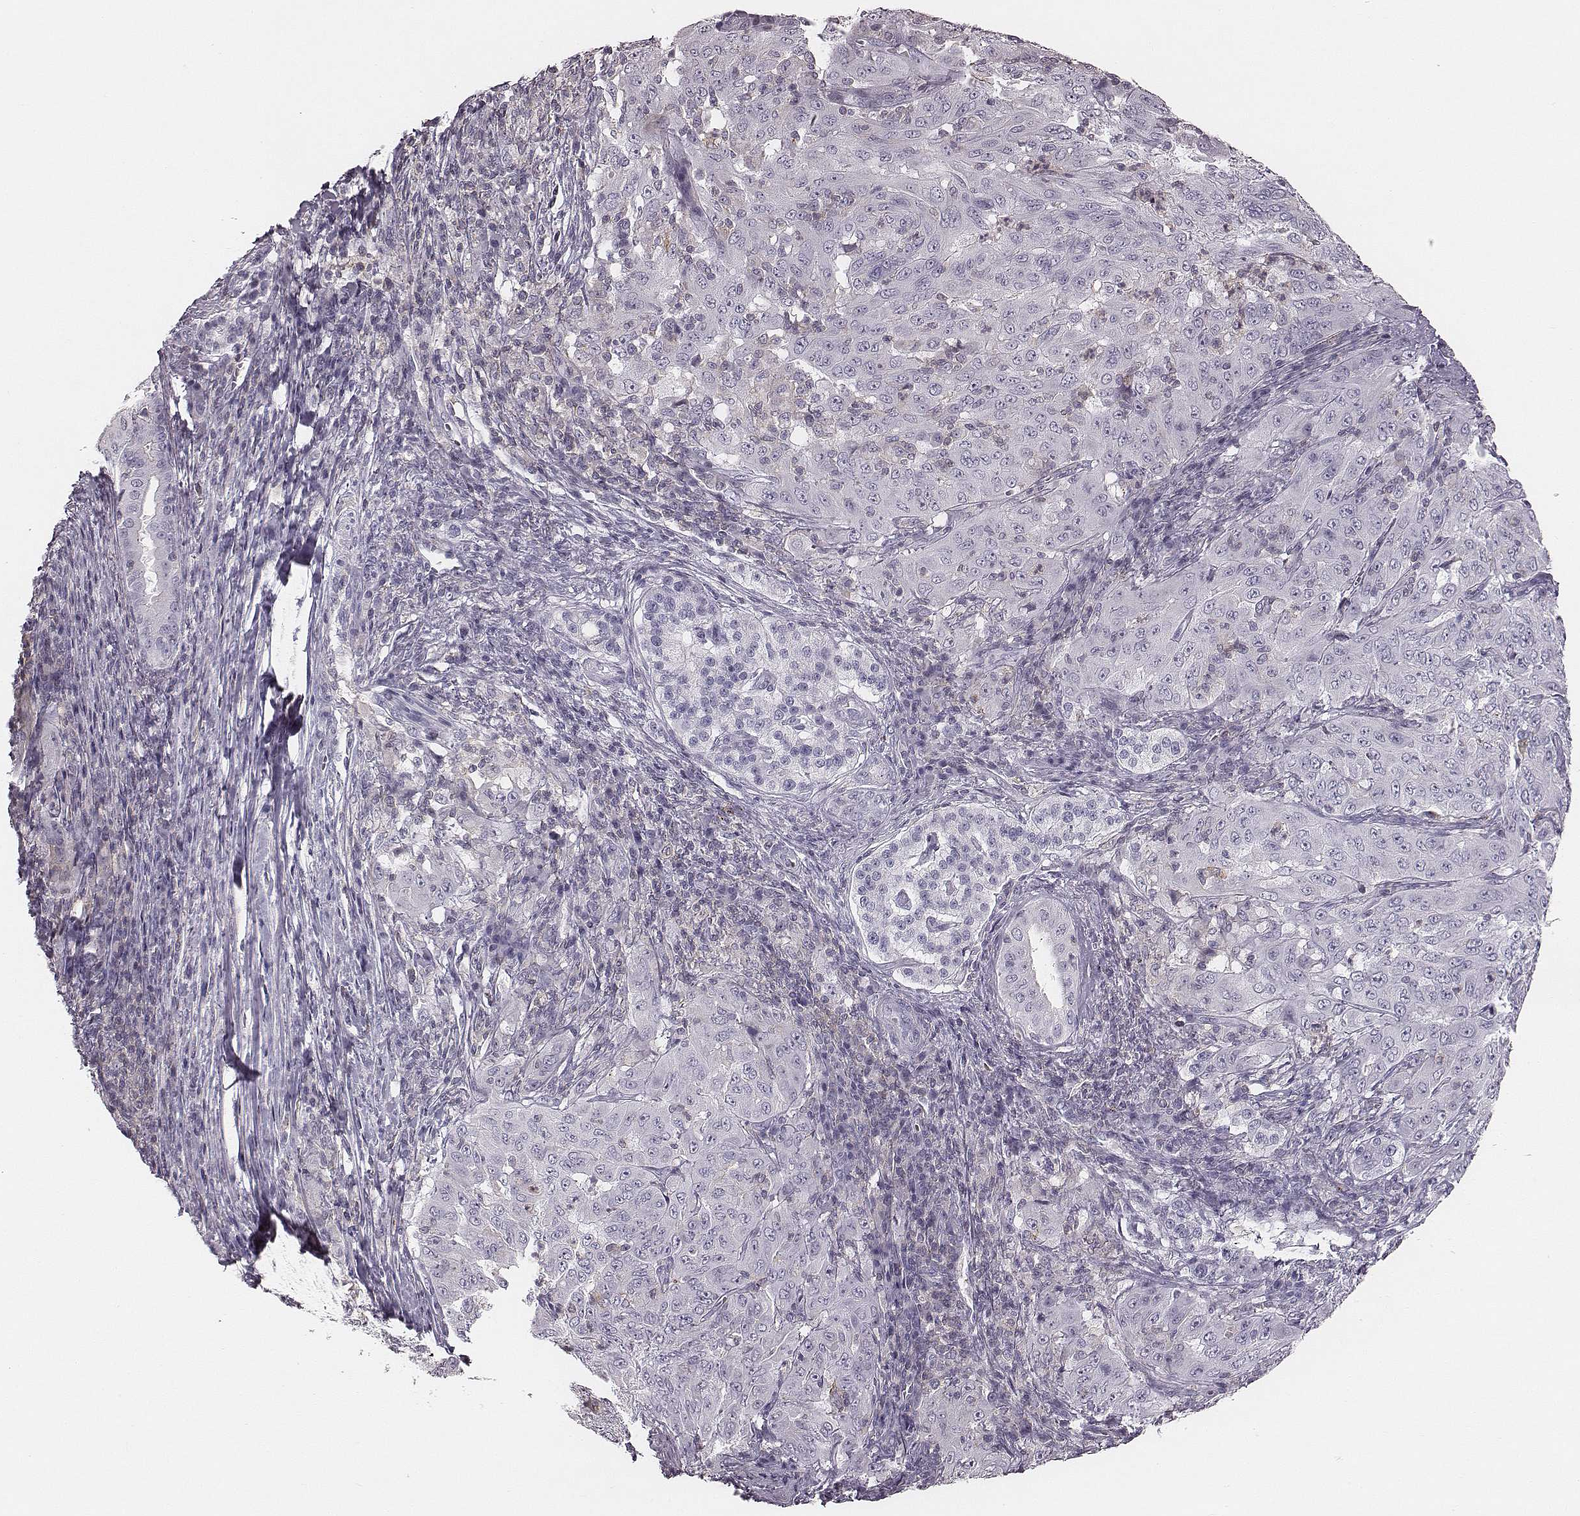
{"staining": {"intensity": "negative", "quantity": "none", "location": "none"}, "tissue": "pancreatic cancer", "cell_type": "Tumor cells", "image_type": "cancer", "snomed": [{"axis": "morphology", "description": "Adenocarcinoma, NOS"}, {"axis": "topography", "description": "Pancreas"}], "caption": "There is no significant positivity in tumor cells of adenocarcinoma (pancreatic).", "gene": "ZNF365", "patient": {"sex": "male", "age": 63}}